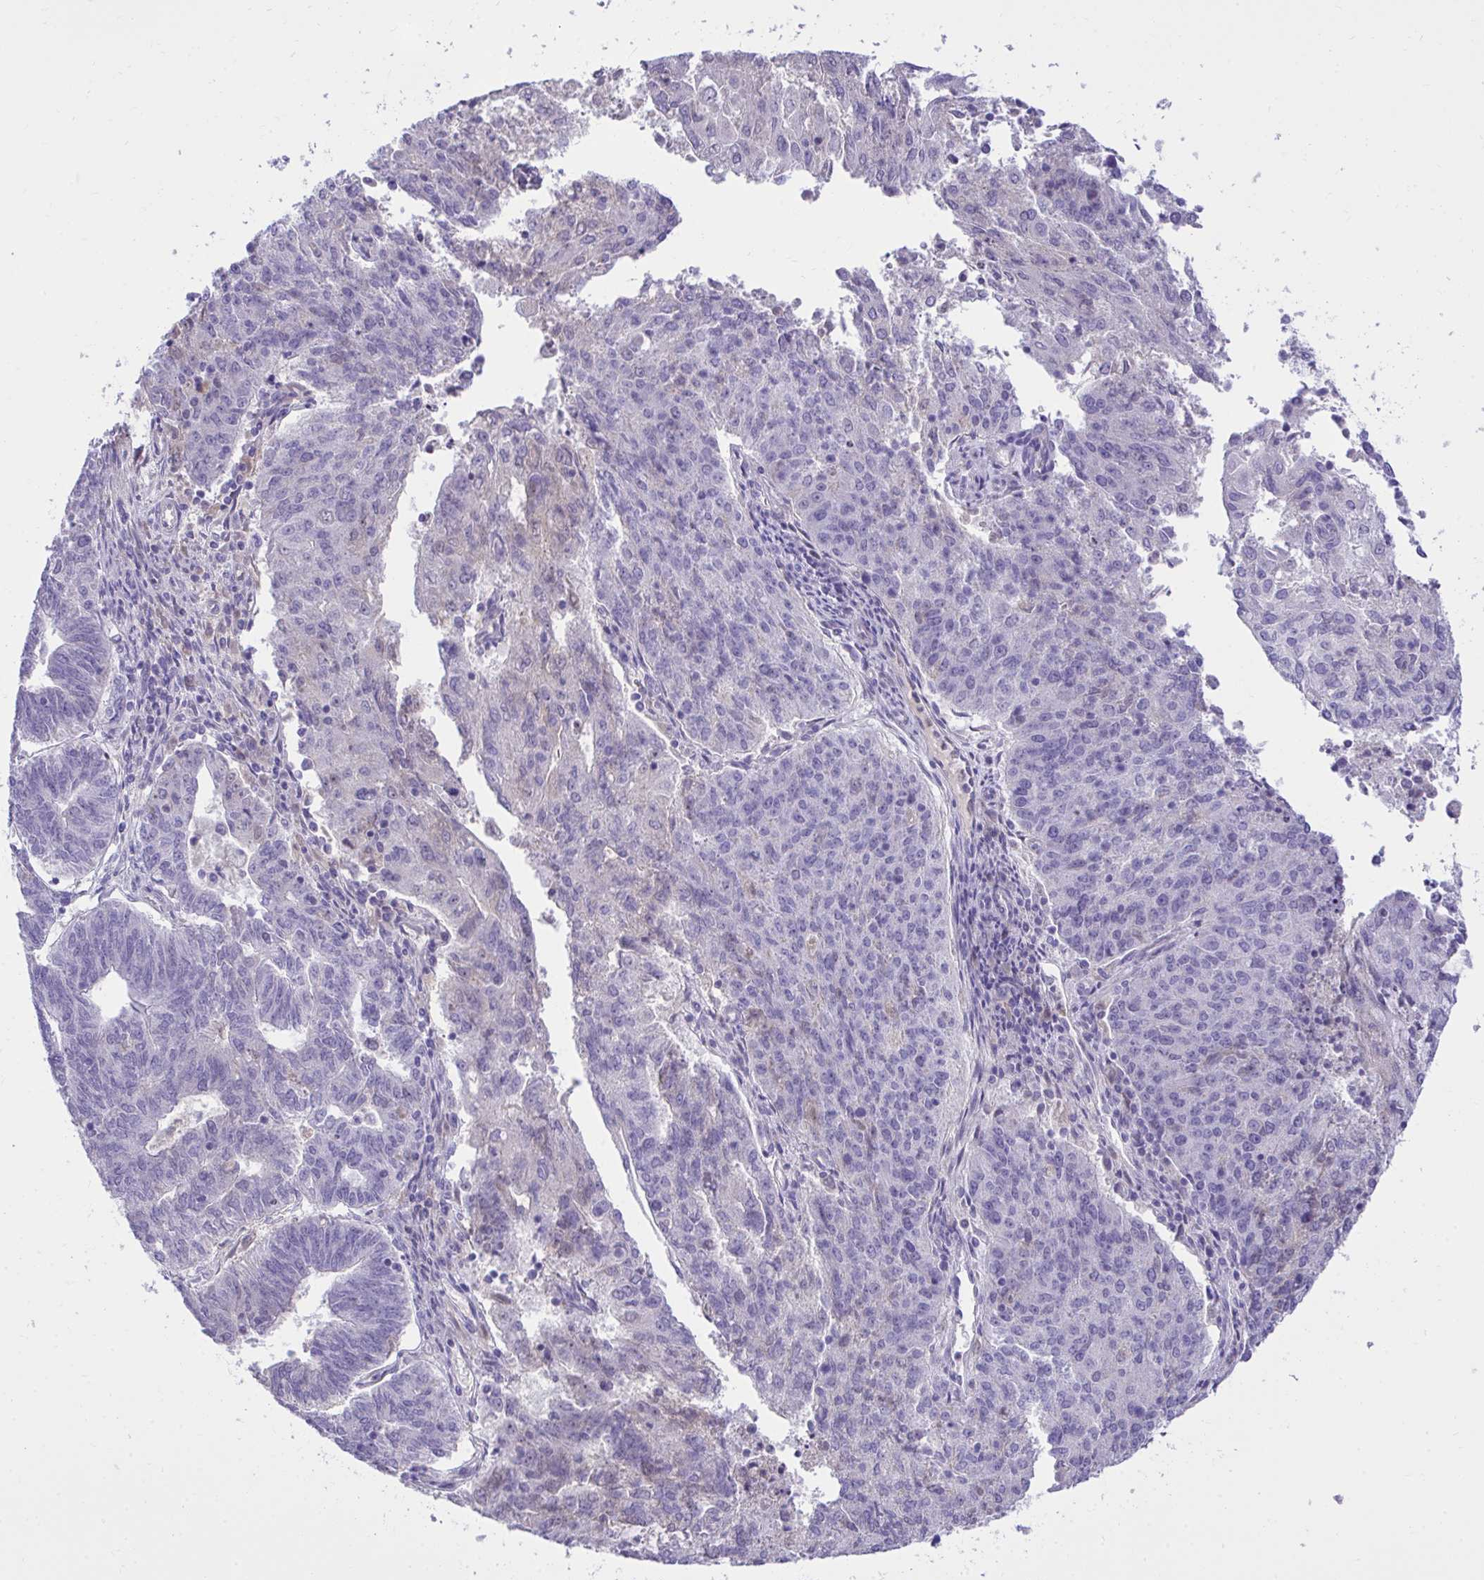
{"staining": {"intensity": "negative", "quantity": "none", "location": "none"}, "tissue": "endometrial cancer", "cell_type": "Tumor cells", "image_type": "cancer", "snomed": [{"axis": "morphology", "description": "Adenocarcinoma, NOS"}, {"axis": "topography", "description": "Endometrium"}], "caption": "Immunohistochemical staining of endometrial cancer (adenocarcinoma) reveals no significant staining in tumor cells.", "gene": "TMCO5A", "patient": {"sex": "female", "age": 82}}